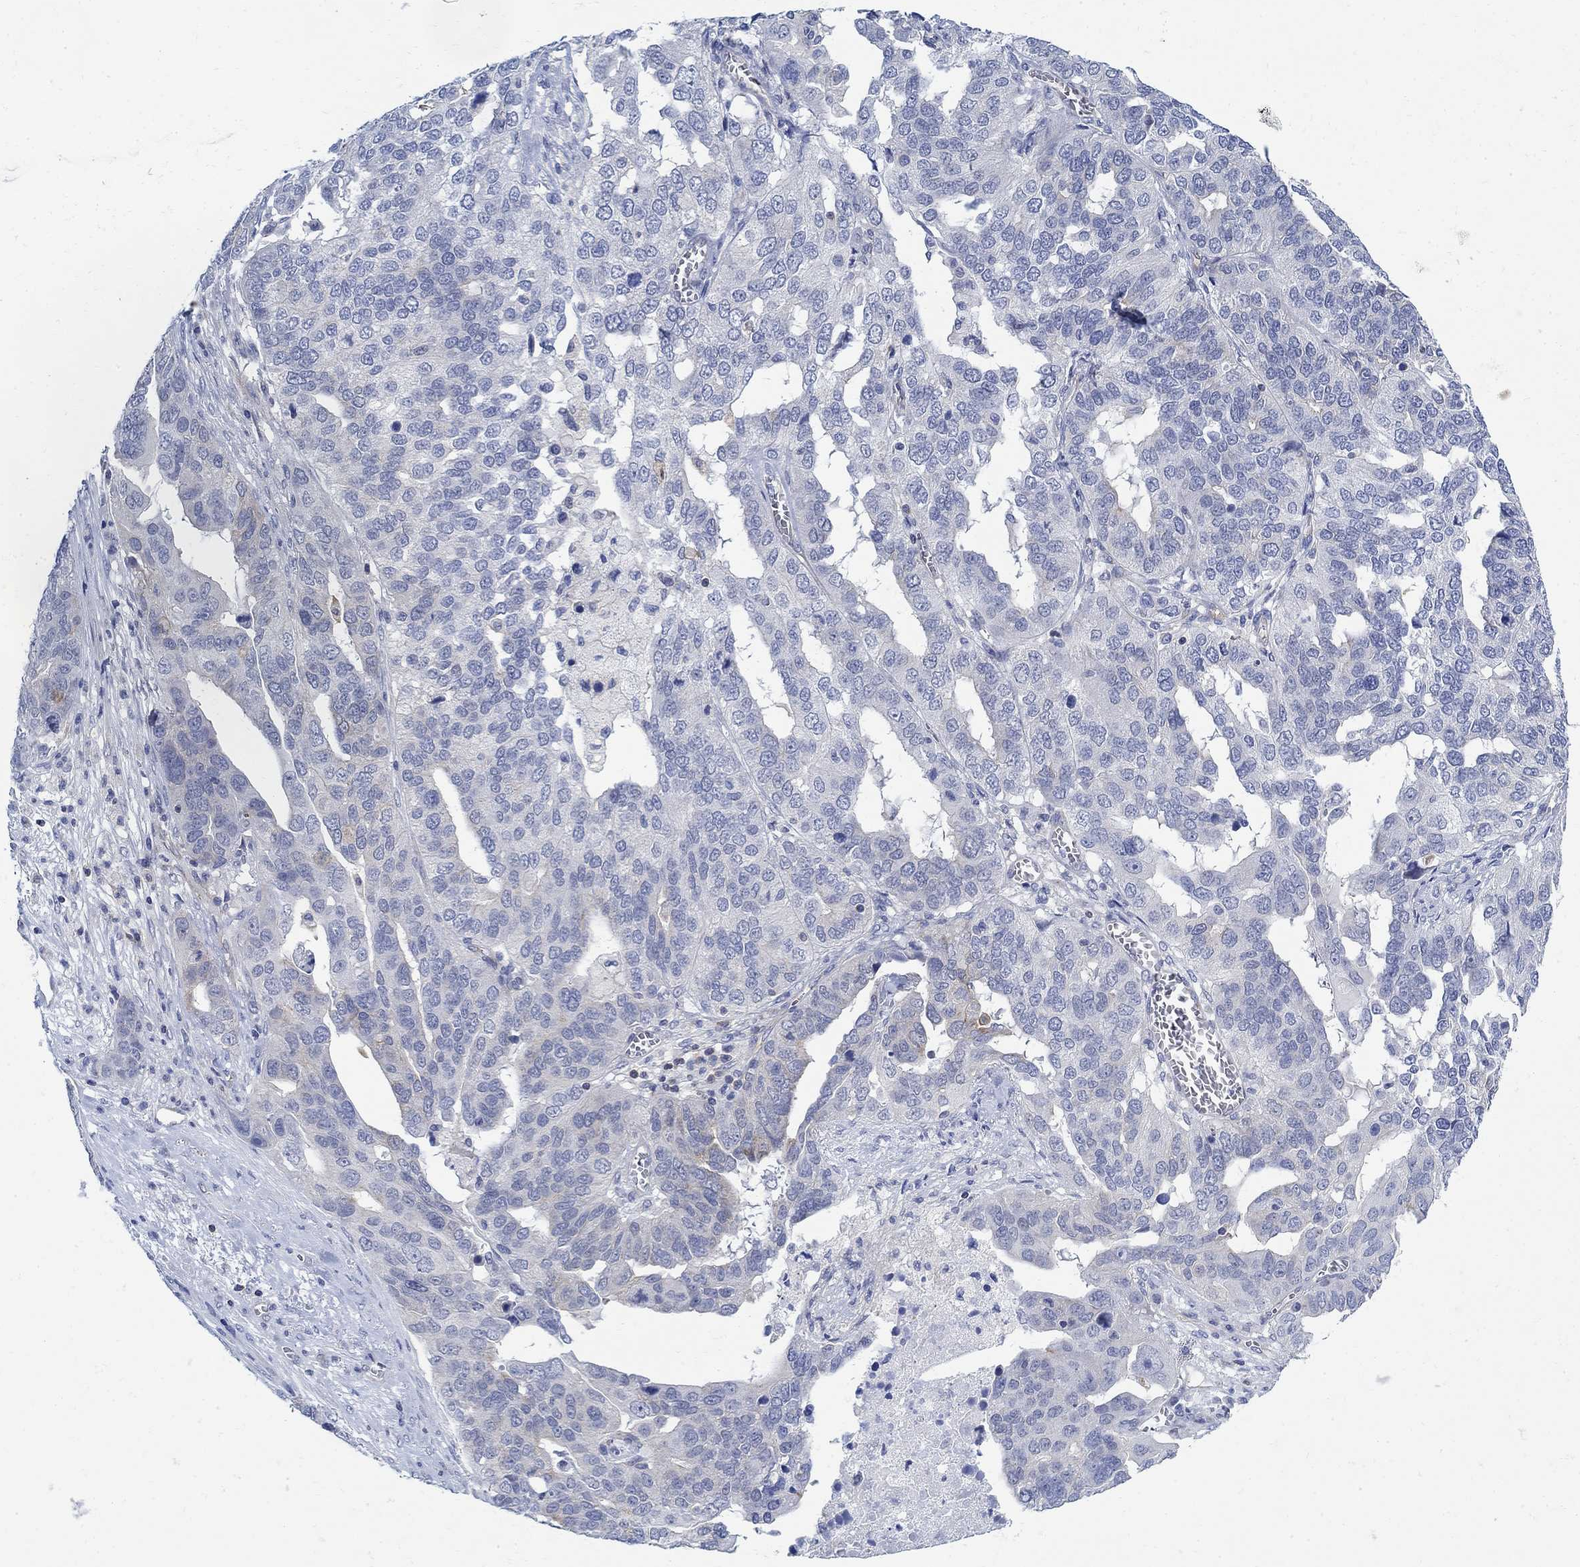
{"staining": {"intensity": "weak", "quantity": "<25%", "location": "cytoplasmic/membranous"}, "tissue": "ovarian cancer", "cell_type": "Tumor cells", "image_type": "cancer", "snomed": [{"axis": "morphology", "description": "Carcinoma, endometroid"}, {"axis": "topography", "description": "Soft tissue"}, {"axis": "topography", "description": "Ovary"}], "caption": "This is an IHC photomicrograph of human endometroid carcinoma (ovarian). There is no positivity in tumor cells.", "gene": "PHF21B", "patient": {"sex": "female", "age": 52}}